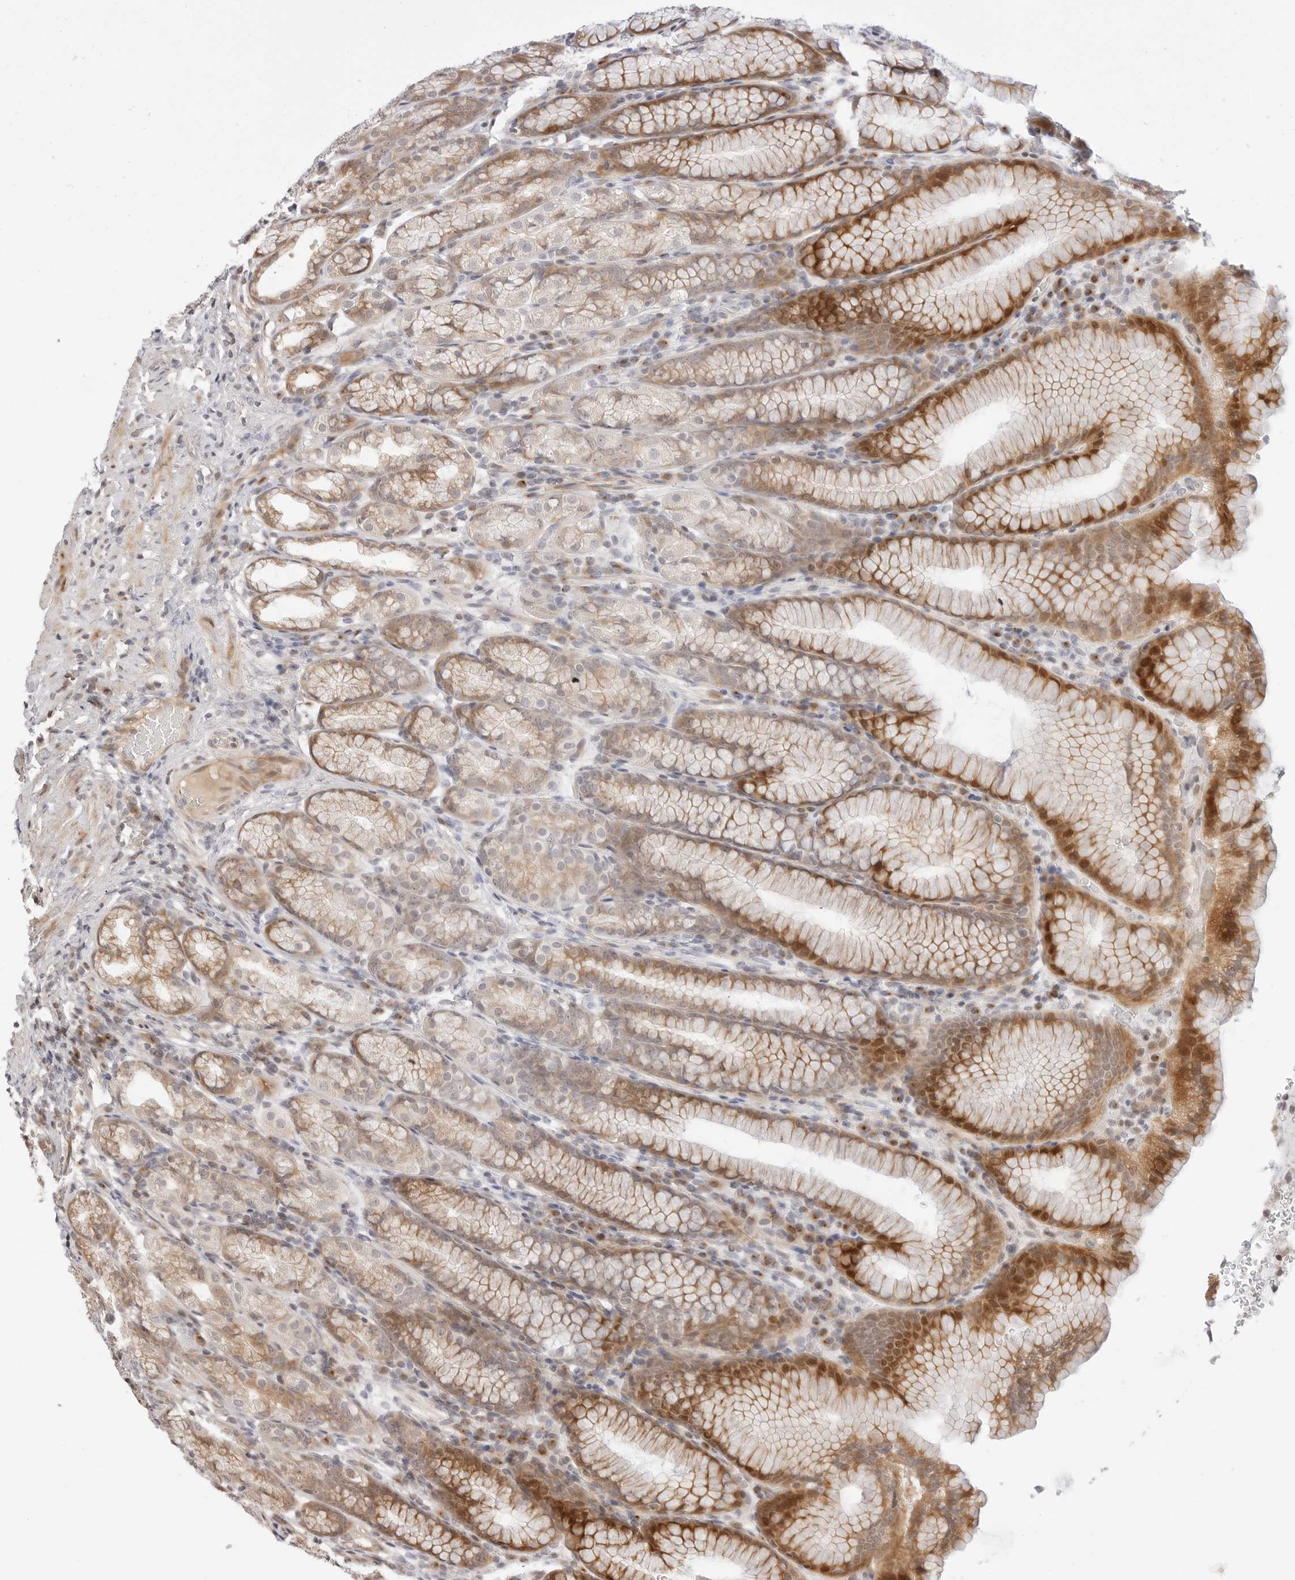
{"staining": {"intensity": "moderate", "quantity": "25%-75%", "location": "cytoplasmic/membranous,nuclear"}, "tissue": "stomach", "cell_type": "Glandular cells", "image_type": "normal", "snomed": [{"axis": "morphology", "description": "Normal tissue, NOS"}, {"axis": "topography", "description": "Stomach"}], "caption": "A micrograph of stomach stained for a protein exhibits moderate cytoplasmic/membranous,nuclear brown staining in glandular cells. The staining was performed using DAB (3,3'-diaminobenzidine), with brown indicating positive protein expression. Nuclei are stained blue with hematoxylin.", "gene": "GEM", "patient": {"sex": "male", "age": 42}}